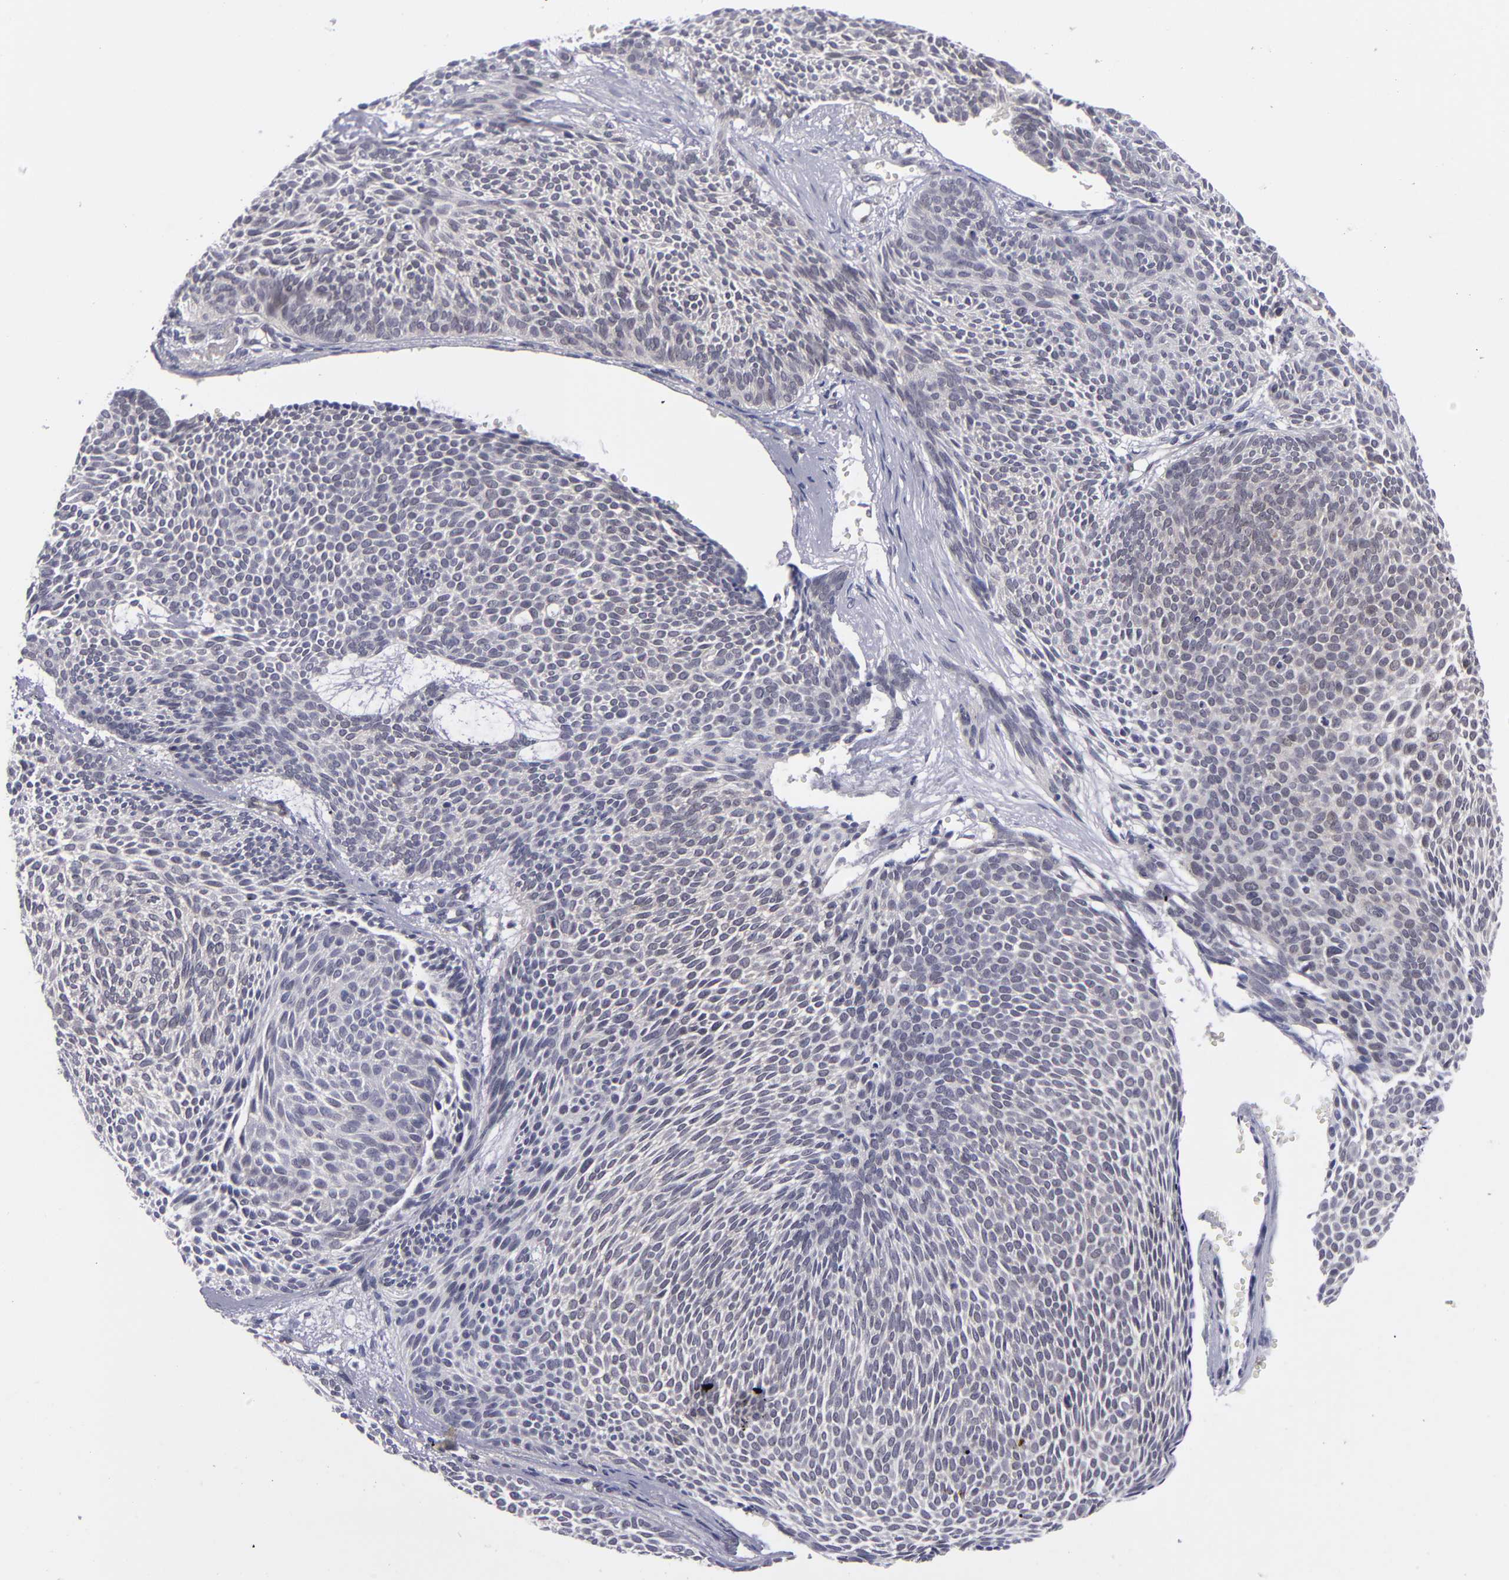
{"staining": {"intensity": "negative", "quantity": "none", "location": "none"}, "tissue": "skin cancer", "cell_type": "Tumor cells", "image_type": "cancer", "snomed": [{"axis": "morphology", "description": "Basal cell carcinoma"}, {"axis": "topography", "description": "Skin"}], "caption": "IHC of human skin basal cell carcinoma displays no staining in tumor cells. (Stains: DAB IHC with hematoxylin counter stain, Microscopy: brightfield microscopy at high magnification).", "gene": "BCL10", "patient": {"sex": "male", "age": 84}}